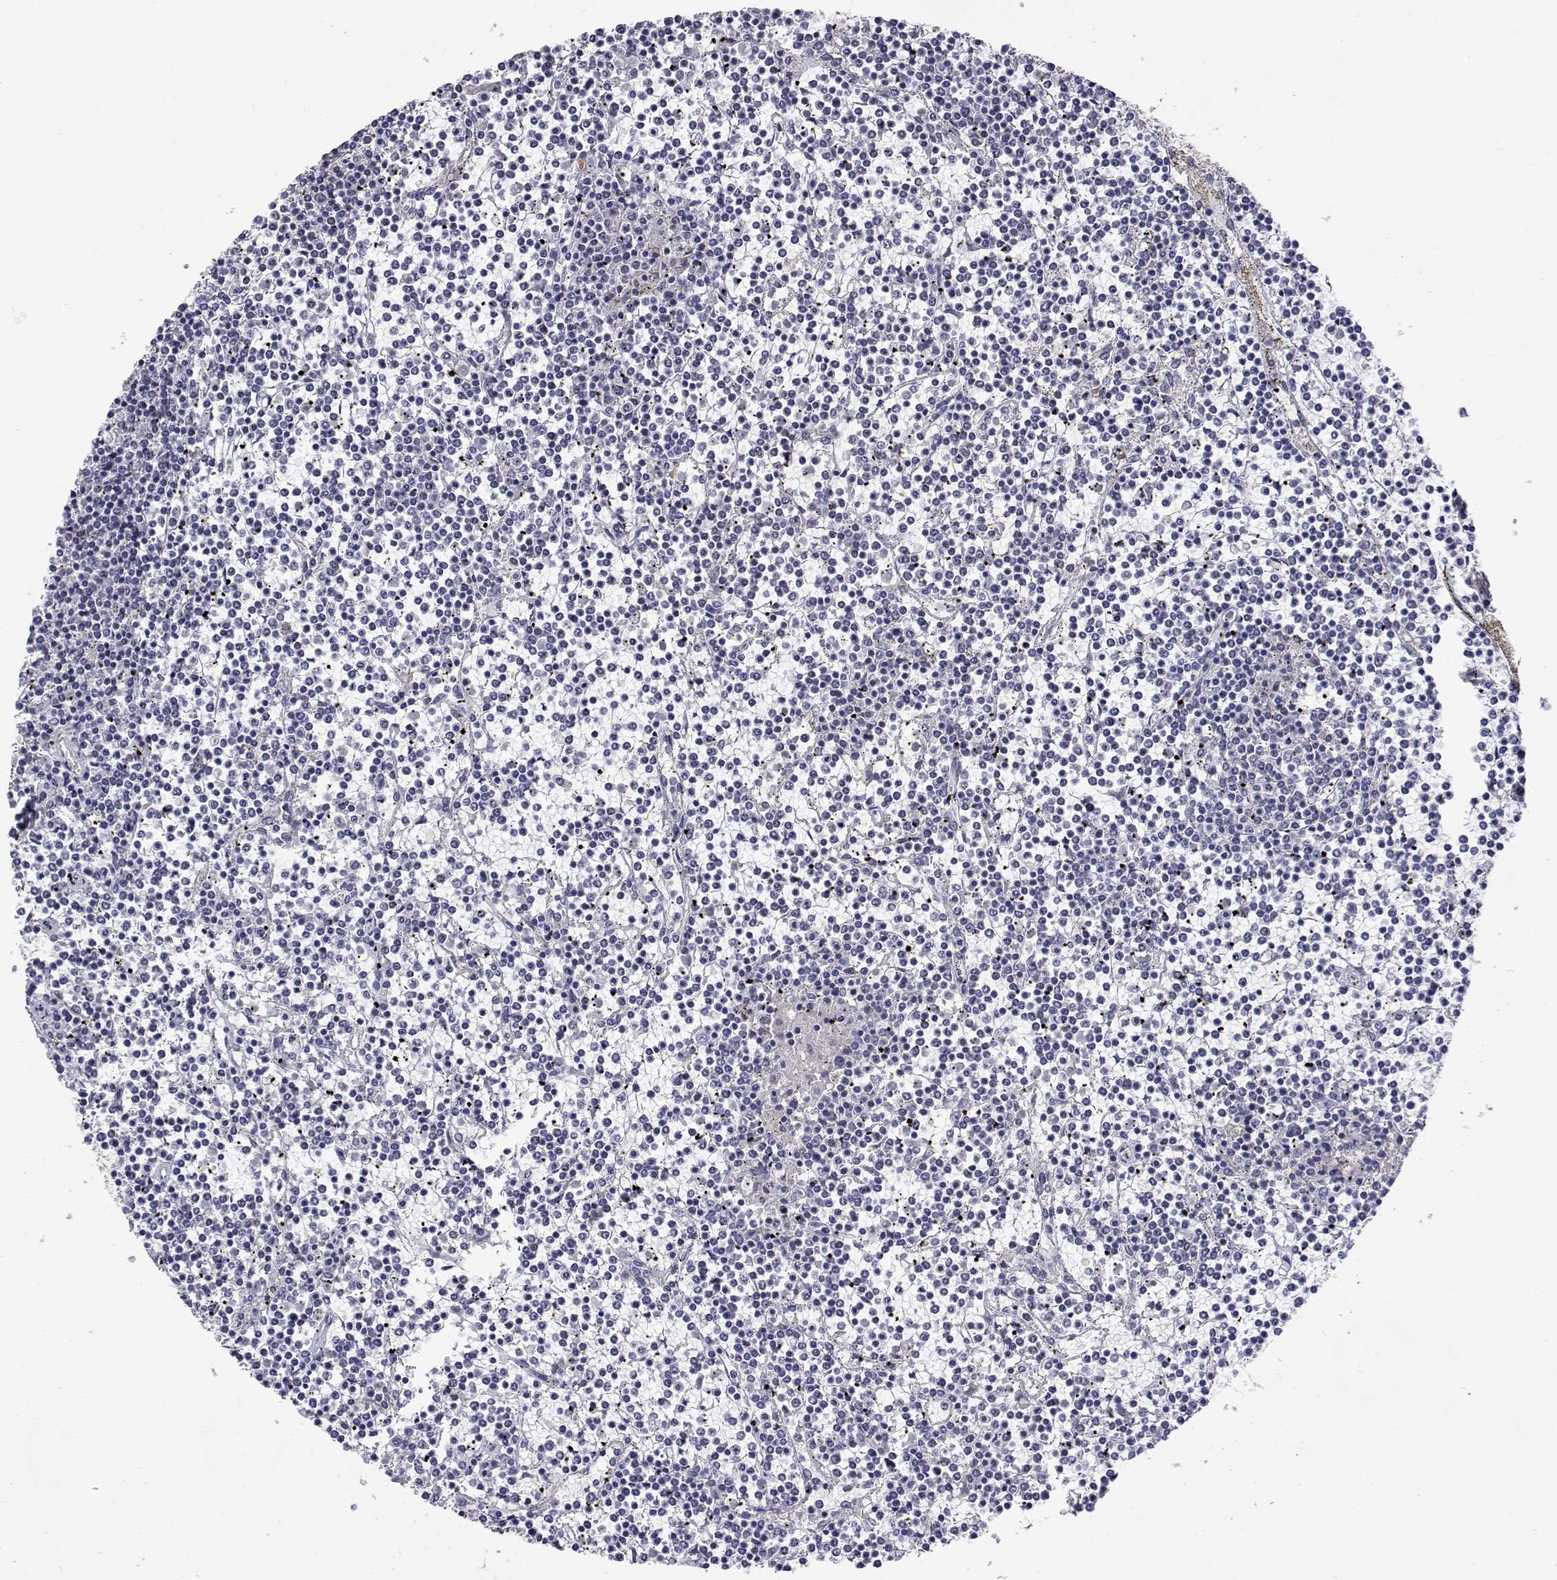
{"staining": {"intensity": "negative", "quantity": "none", "location": "none"}, "tissue": "lymphoma", "cell_type": "Tumor cells", "image_type": "cancer", "snomed": [{"axis": "morphology", "description": "Malignant lymphoma, non-Hodgkin's type, Low grade"}, {"axis": "topography", "description": "Spleen"}], "caption": "A micrograph of lymphoma stained for a protein exhibits no brown staining in tumor cells.", "gene": "HNRNPA0", "patient": {"sex": "female", "age": 19}}